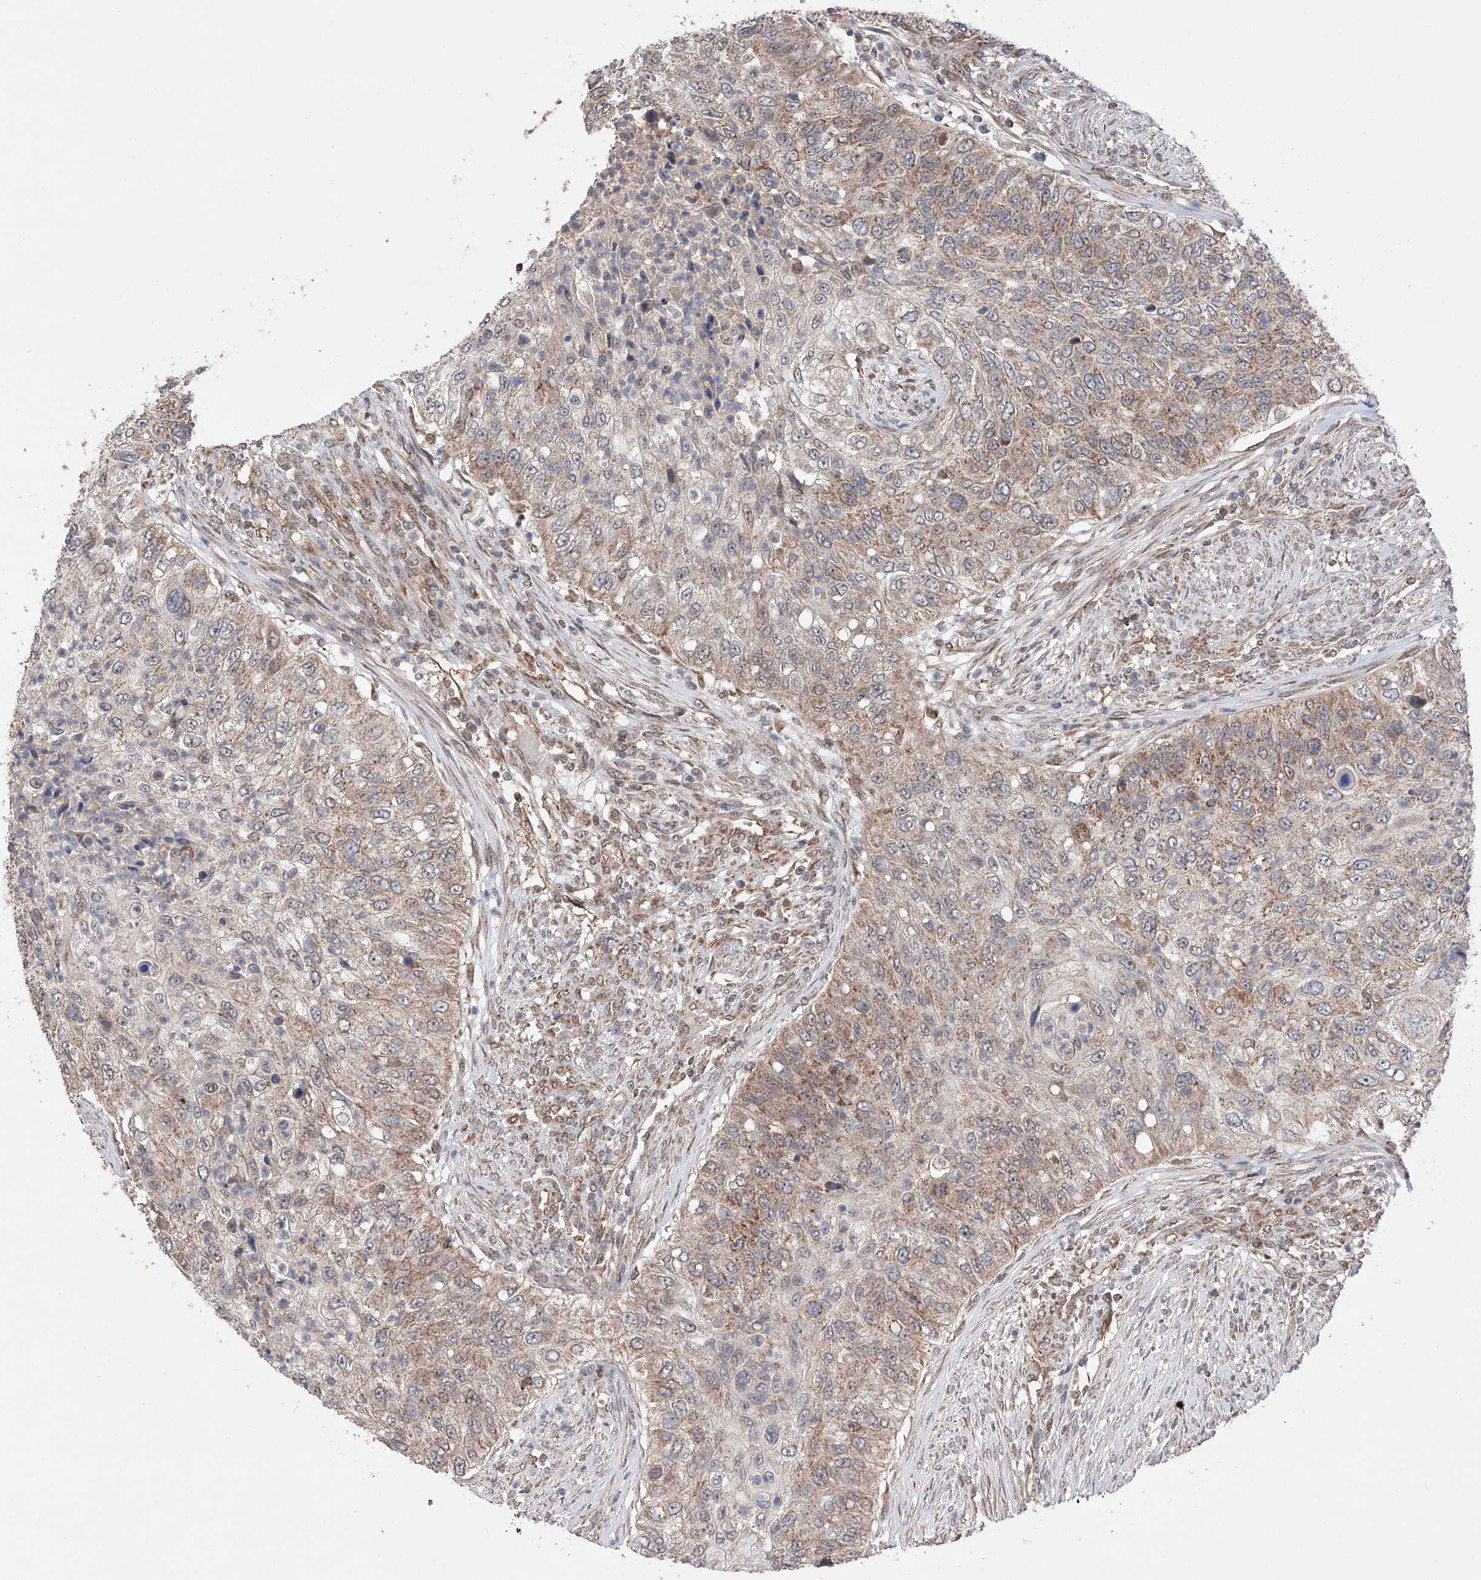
{"staining": {"intensity": "weak", "quantity": ">75%", "location": "cytoplasmic/membranous"}, "tissue": "urothelial cancer", "cell_type": "Tumor cells", "image_type": "cancer", "snomed": [{"axis": "morphology", "description": "Urothelial carcinoma, High grade"}, {"axis": "topography", "description": "Urinary bladder"}], "caption": "DAB immunohistochemical staining of human high-grade urothelial carcinoma exhibits weak cytoplasmic/membranous protein expression in approximately >75% of tumor cells.", "gene": "SDHAF4", "patient": {"sex": "female", "age": 60}}